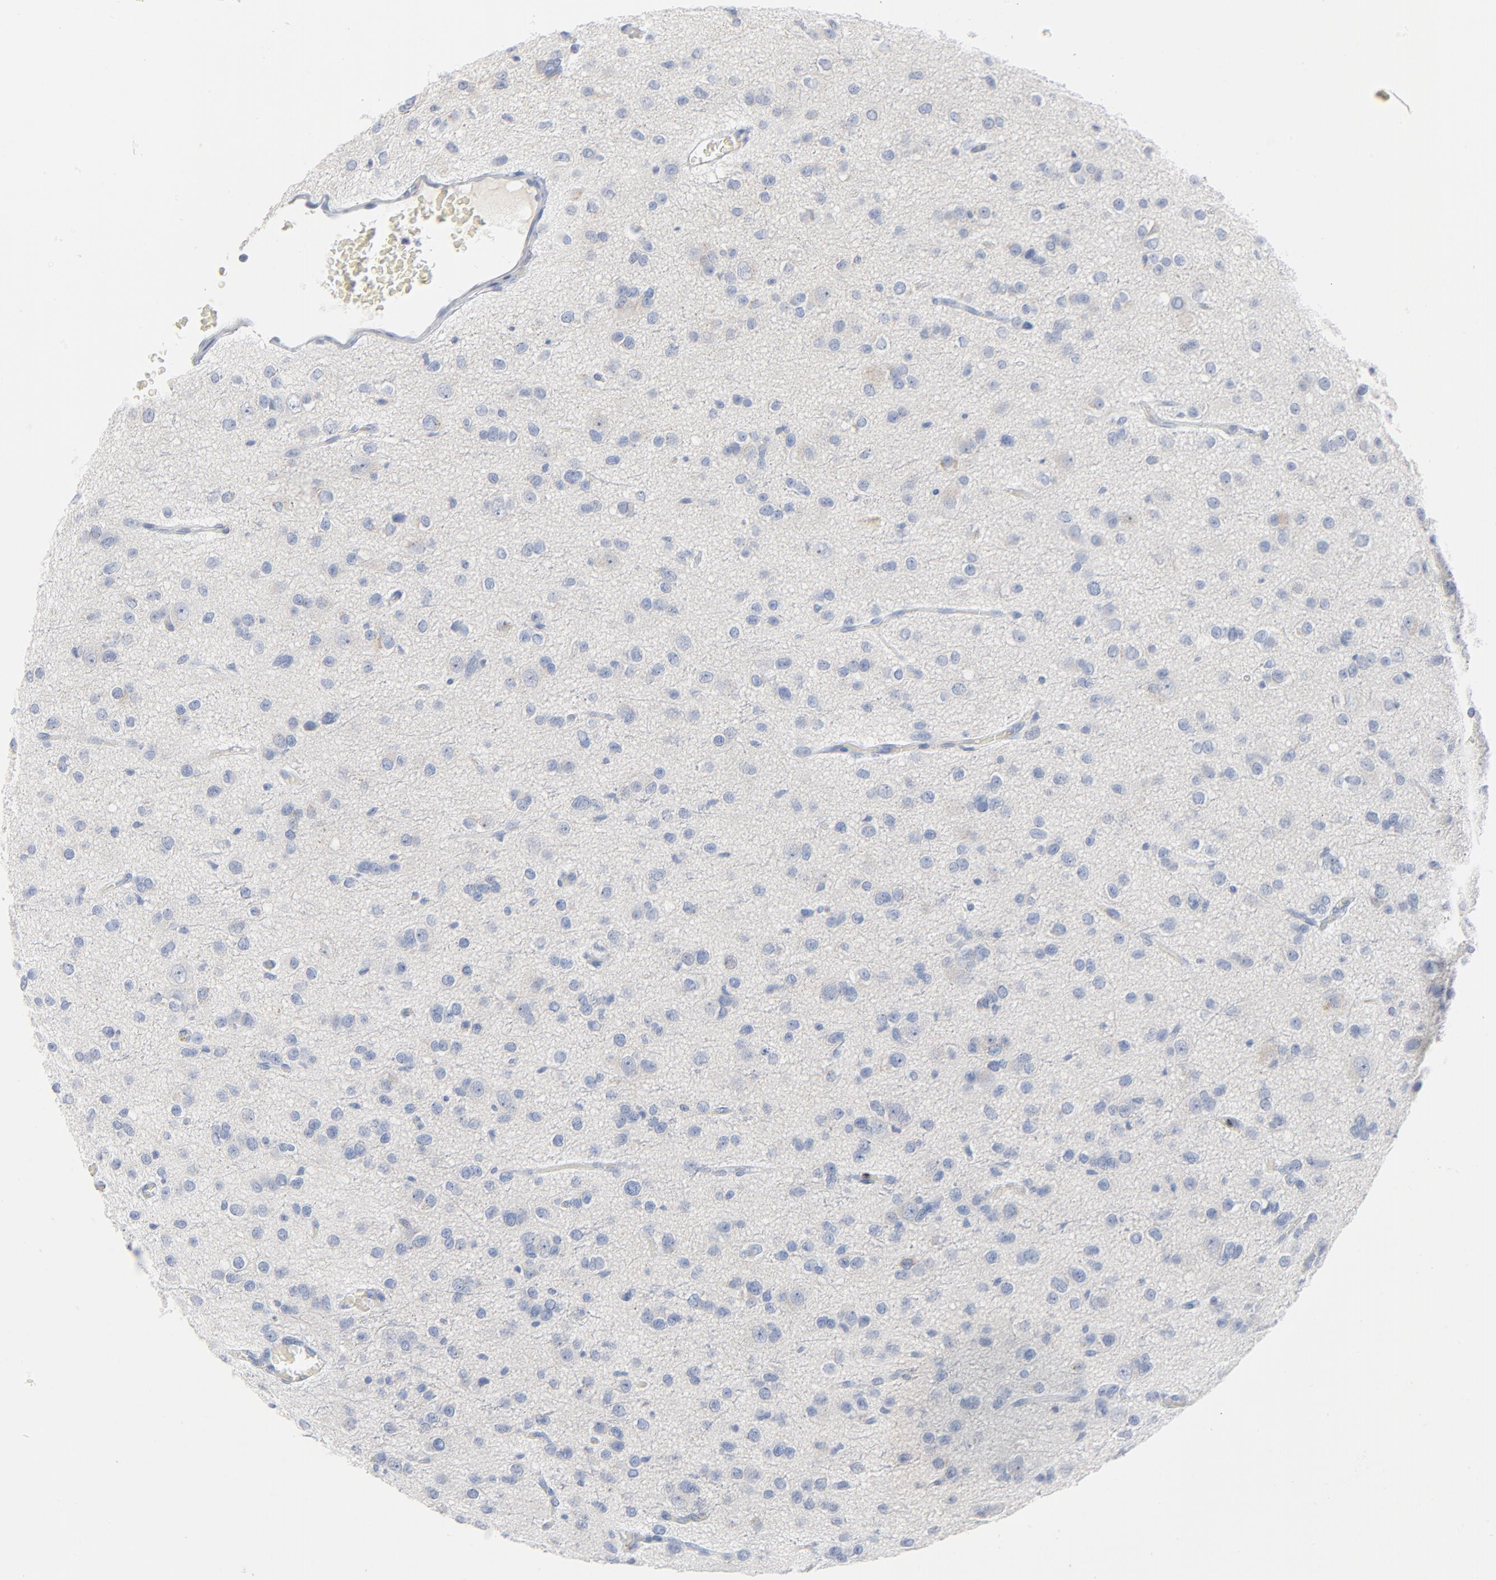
{"staining": {"intensity": "negative", "quantity": "none", "location": "none"}, "tissue": "glioma", "cell_type": "Tumor cells", "image_type": "cancer", "snomed": [{"axis": "morphology", "description": "Glioma, malignant, Low grade"}, {"axis": "topography", "description": "Brain"}], "caption": "Tumor cells show no significant protein positivity in malignant glioma (low-grade). (Immunohistochemistry, brightfield microscopy, high magnification).", "gene": "GZMB", "patient": {"sex": "male", "age": 42}}